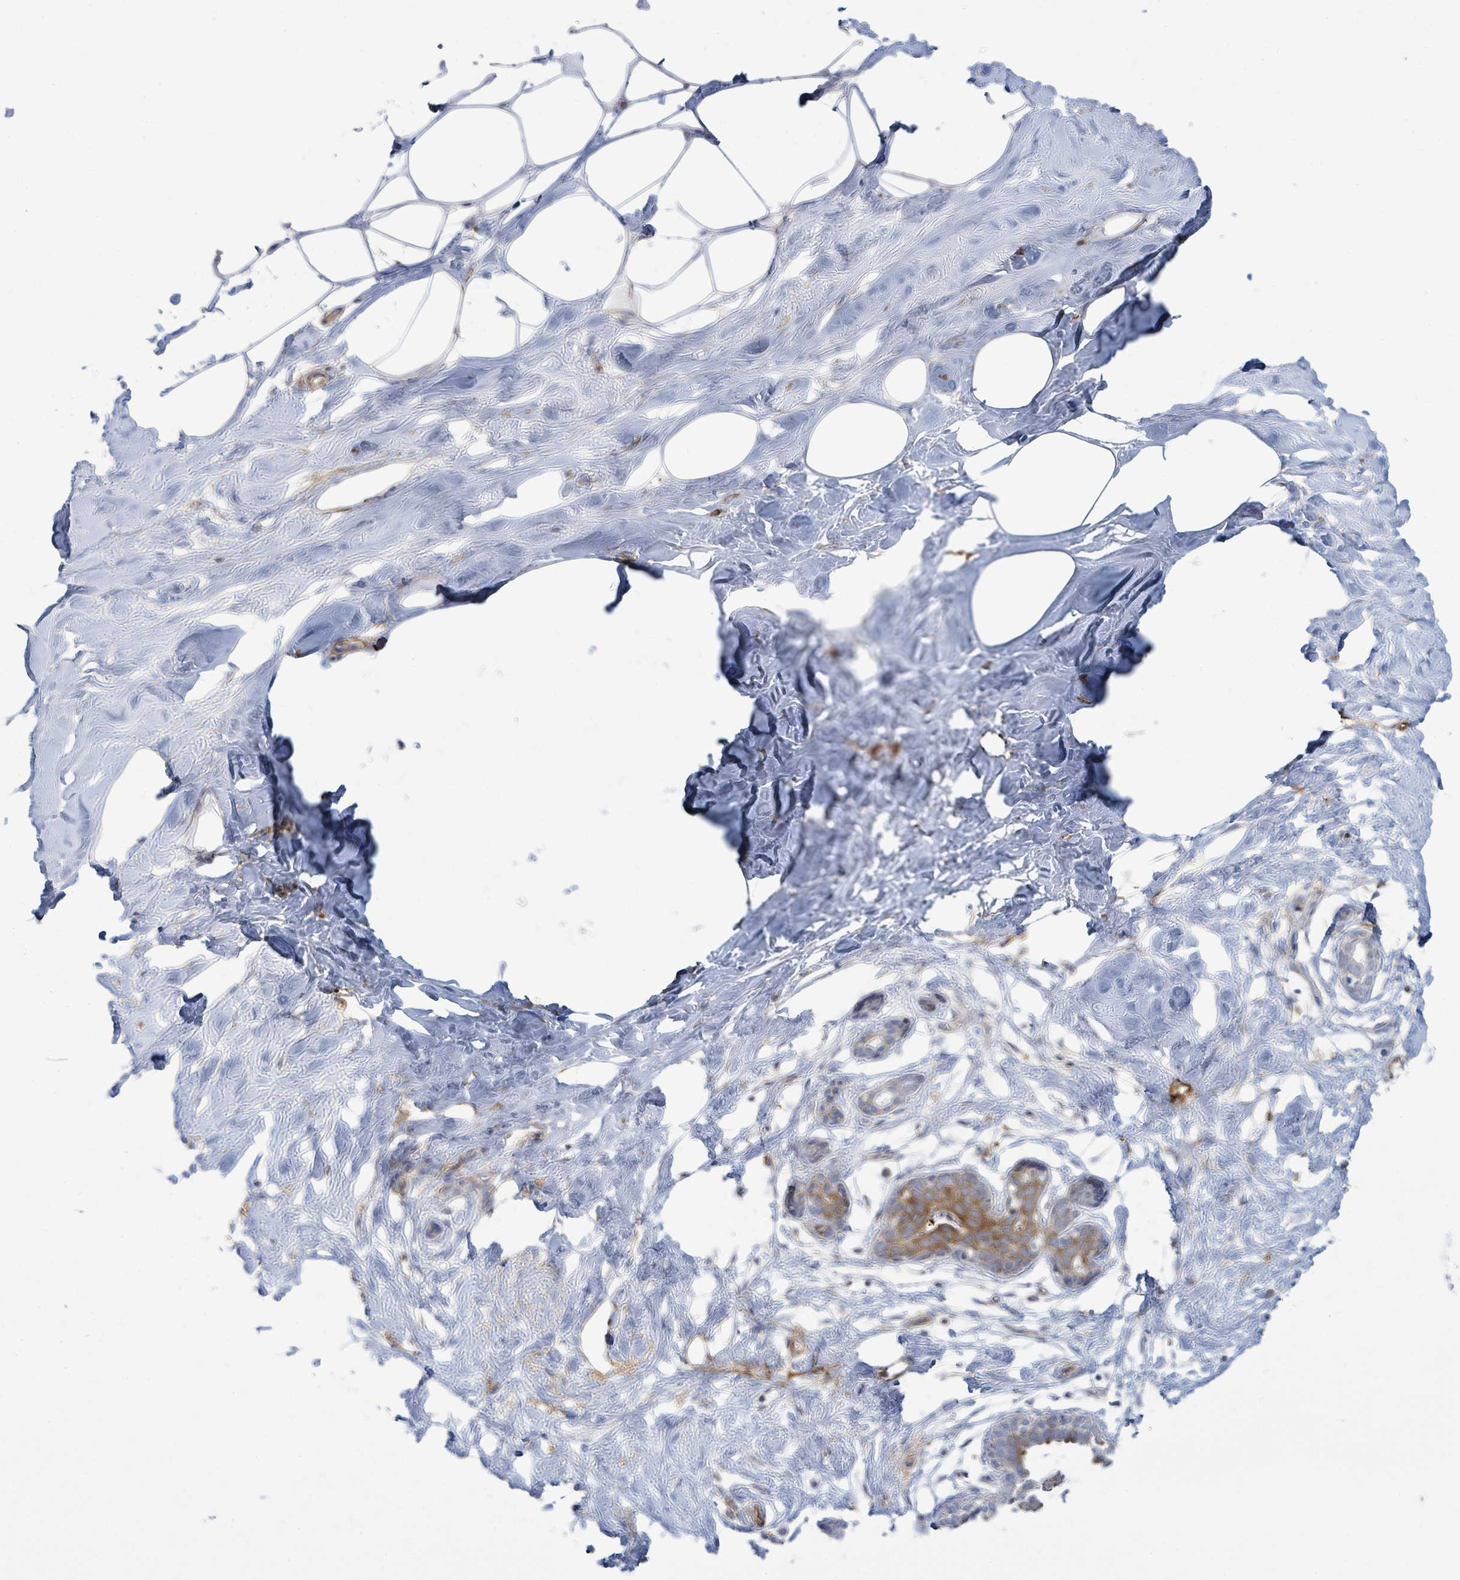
{"staining": {"intensity": "negative", "quantity": "none", "location": "none"}, "tissue": "breast", "cell_type": "Adipocytes", "image_type": "normal", "snomed": [{"axis": "morphology", "description": "Normal tissue, NOS"}, {"axis": "topography", "description": "Breast"}], "caption": "Immunohistochemistry image of benign breast: breast stained with DAB displays no significant protein positivity in adipocytes.", "gene": "EGFL7", "patient": {"sex": "female", "age": 27}}